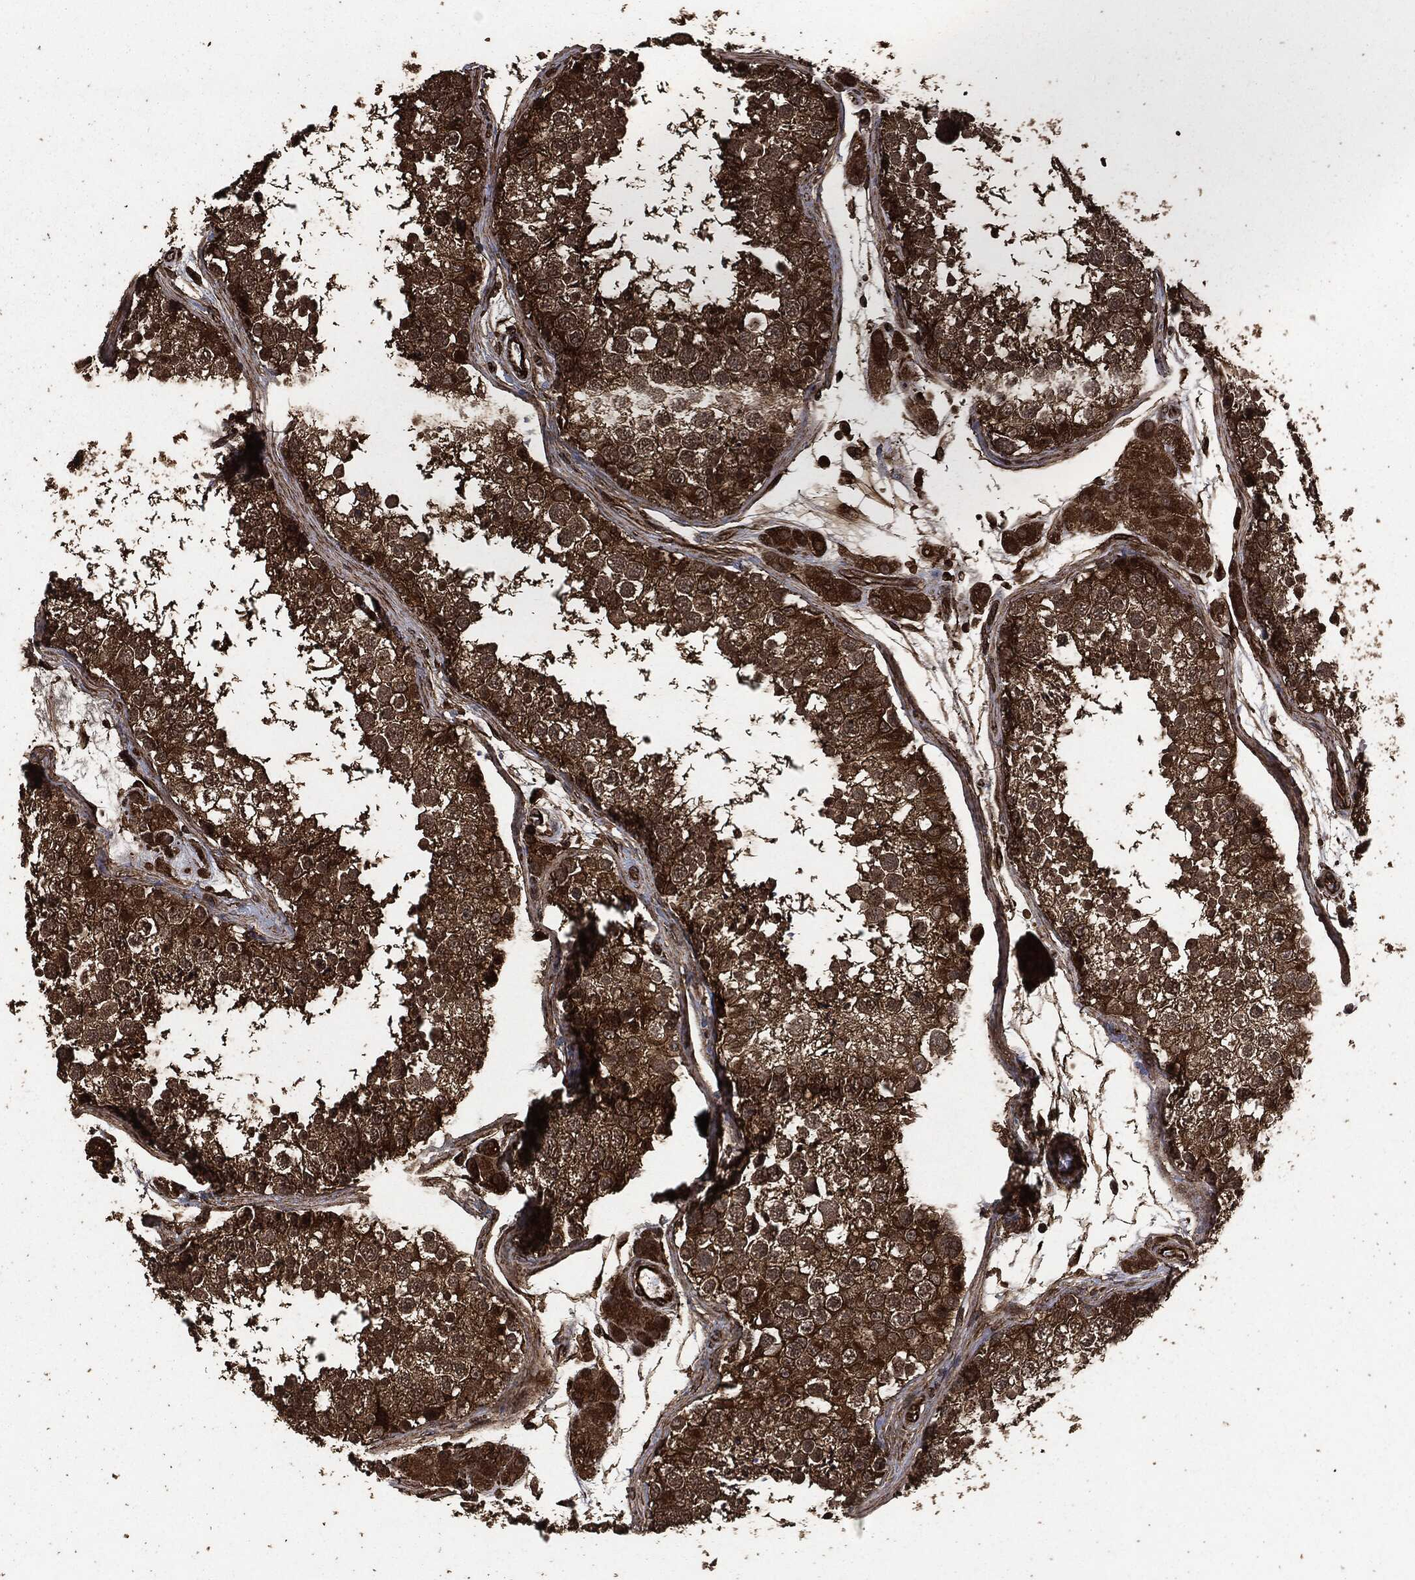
{"staining": {"intensity": "strong", "quantity": ">75%", "location": "cytoplasmic/membranous,nuclear"}, "tissue": "testis", "cell_type": "Cells in seminiferous ducts", "image_type": "normal", "snomed": [{"axis": "morphology", "description": "Normal tissue, NOS"}, {"axis": "topography", "description": "Testis"}], "caption": "Immunohistochemistry (IHC) staining of benign testis, which exhibits high levels of strong cytoplasmic/membranous,nuclear positivity in approximately >75% of cells in seminiferous ducts indicating strong cytoplasmic/membranous,nuclear protein expression. The staining was performed using DAB (brown) for protein detection and nuclei were counterstained in hematoxylin (blue).", "gene": "HRAS", "patient": {"sex": "male", "age": 41}}